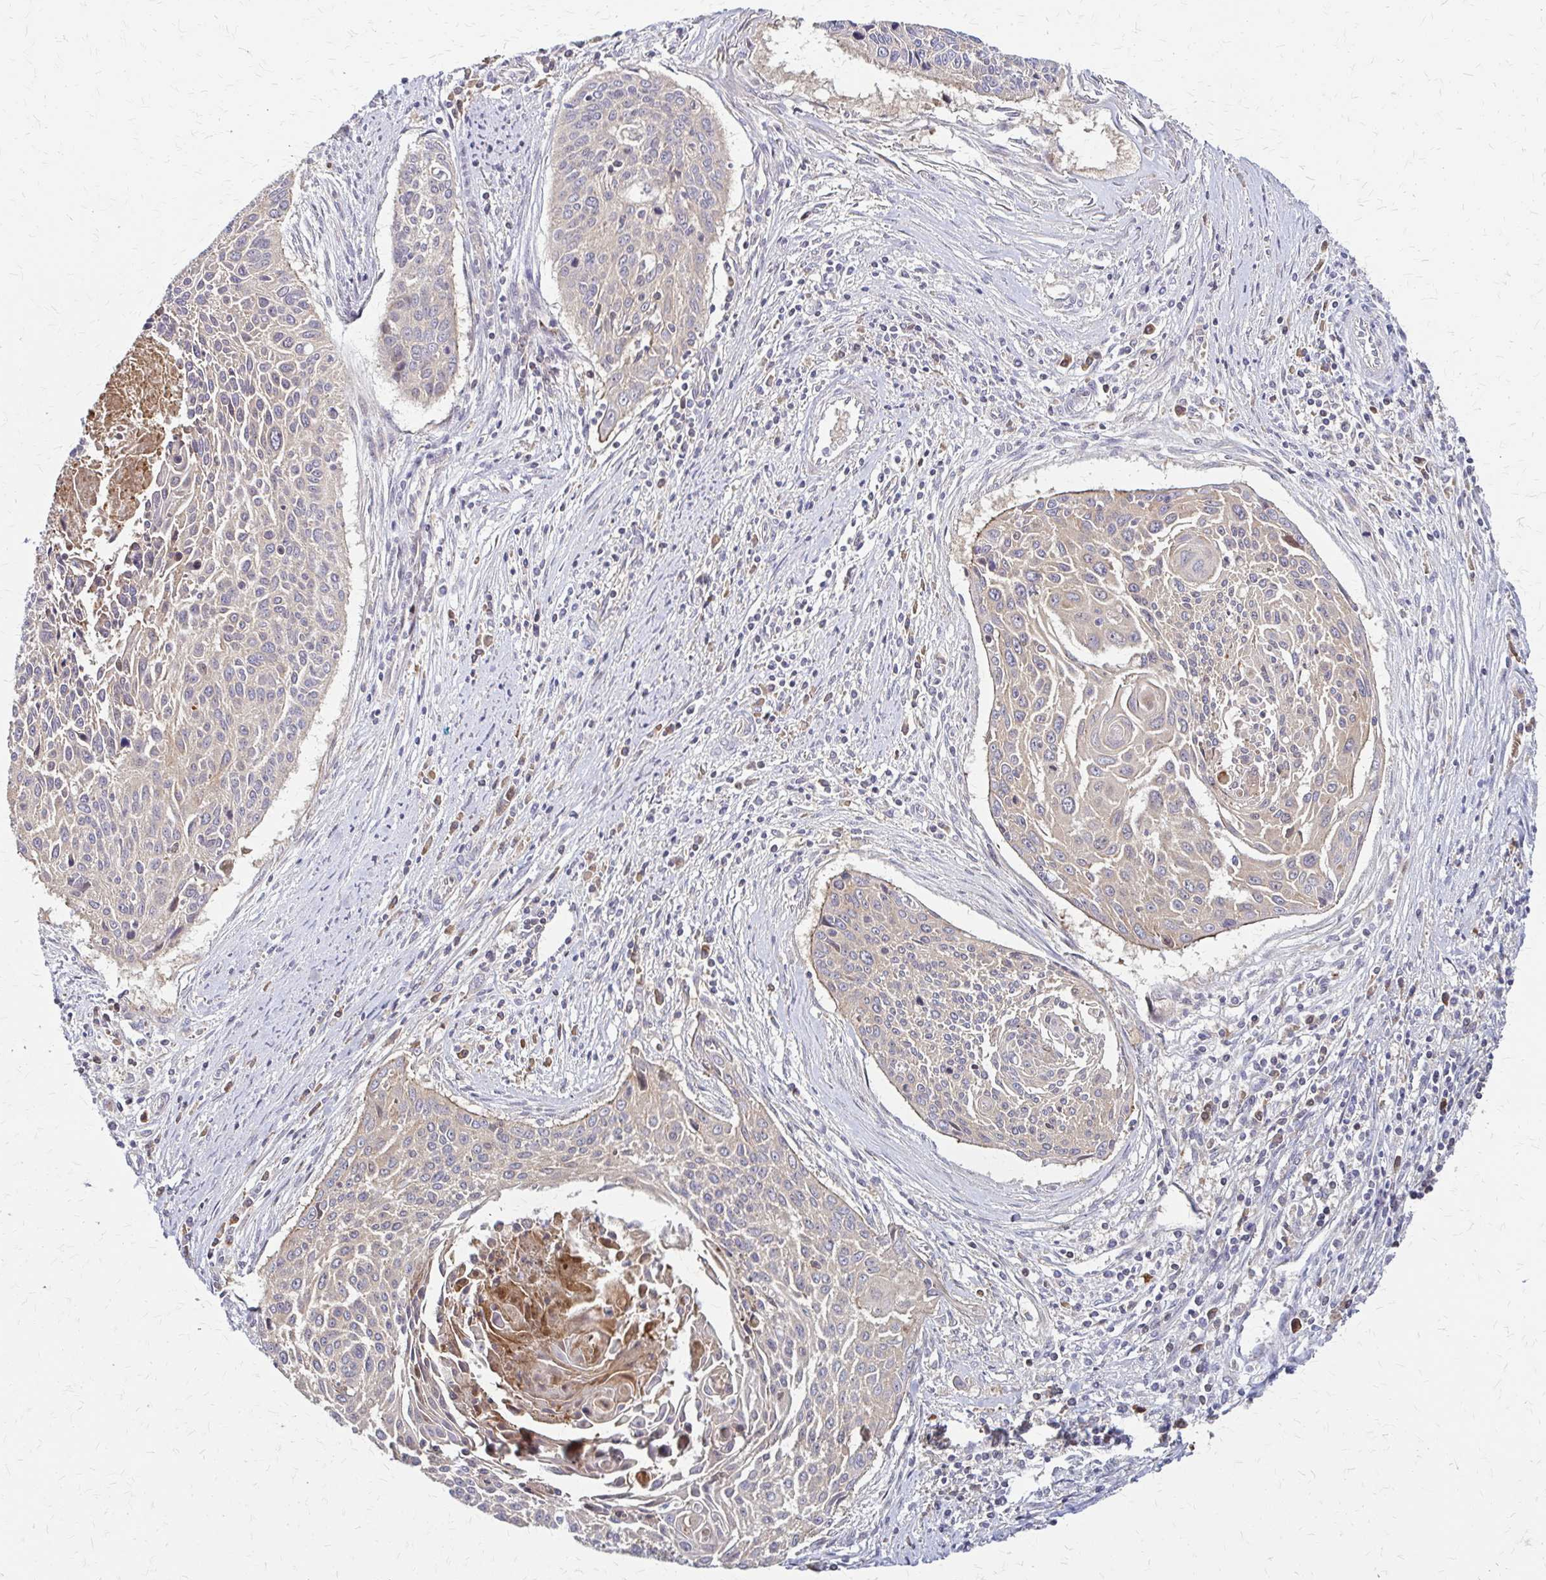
{"staining": {"intensity": "weak", "quantity": "25%-75%", "location": "cytoplasmic/membranous"}, "tissue": "cervical cancer", "cell_type": "Tumor cells", "image_type": "cancer", "snomed": [{"axis": "morphology", "description": "Squamous cell carcinoma, NOS"}, {"axis": "topography", "description": "Cervix"}], "caption": "Protein staining of squamous cell carcinoma (cervical) tissue displays weak cytoplasmic/membranous expression in approximately 25%-75% of tumor cells. Using DAB (3,3'-diaminobenzidine) (brown) and hematoxylin (blue) stains, captured at high magnification using brightfield microscopy.", "gene": "EEF2", "patient": {"sex": "female", "age": 55}}